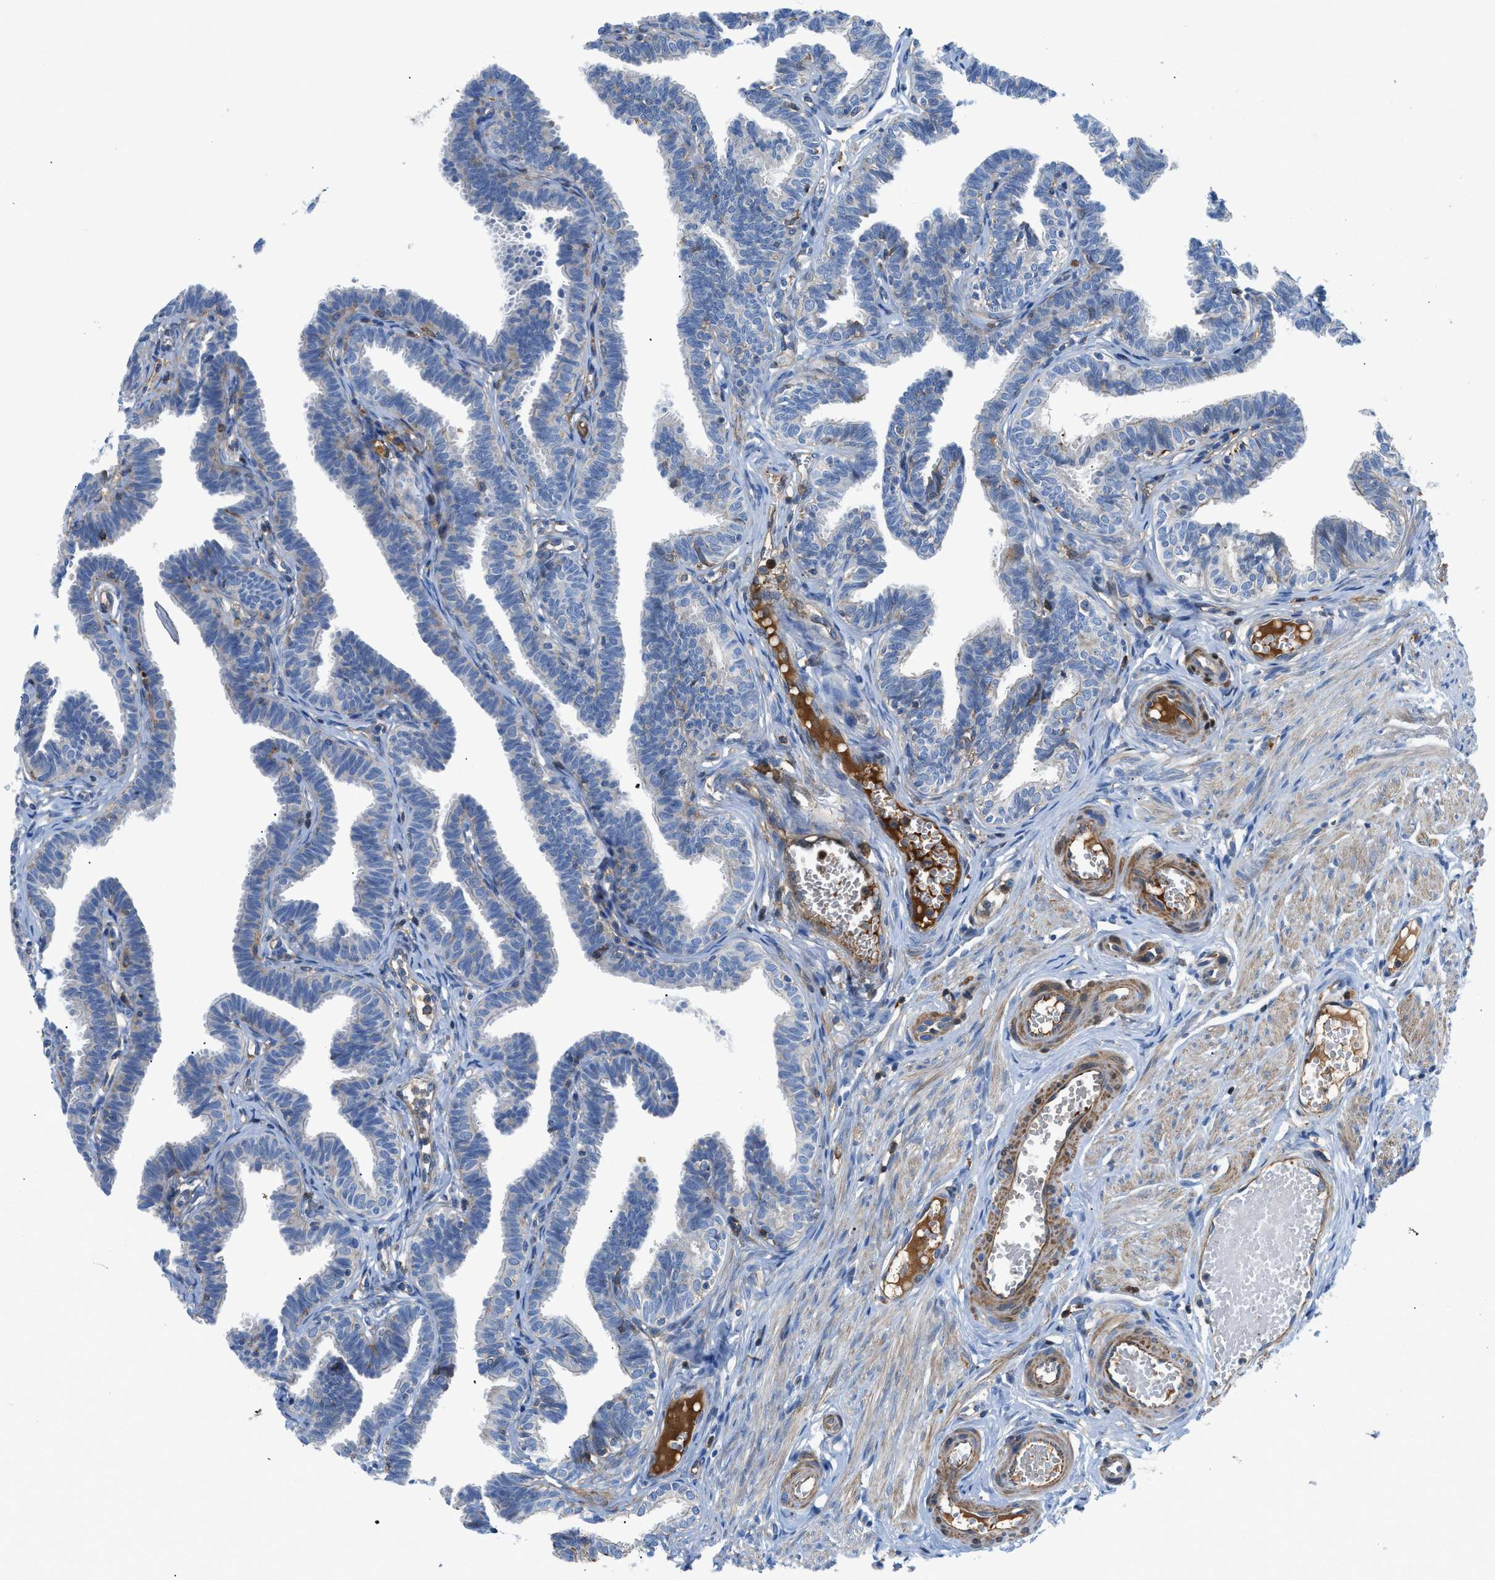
{"staining": {"intensity": "negative", "quantity": "none", "location": "none"}, "tissue": "fallopian tube", "cell_type": "Glandular cells", "image_type": "normal", "snomed": [{"axis": "morphology", "description": "Normal tissue, NOS"}, {"axis": "topography", "description": "Fallopian tube"}, {"axis": "topography", "description": "Ovary"}], "caption": "Unremarkable fallopian tube was stained to show a protein in brown. There is no significant staining in glandular cells. (DAB (3,3'-diaminobenzidine) IHC visualized using brightfield microscopy, high magnification).", "gene": "ATP6V0D1", "patient": {"sex": "female", "age": 23}}